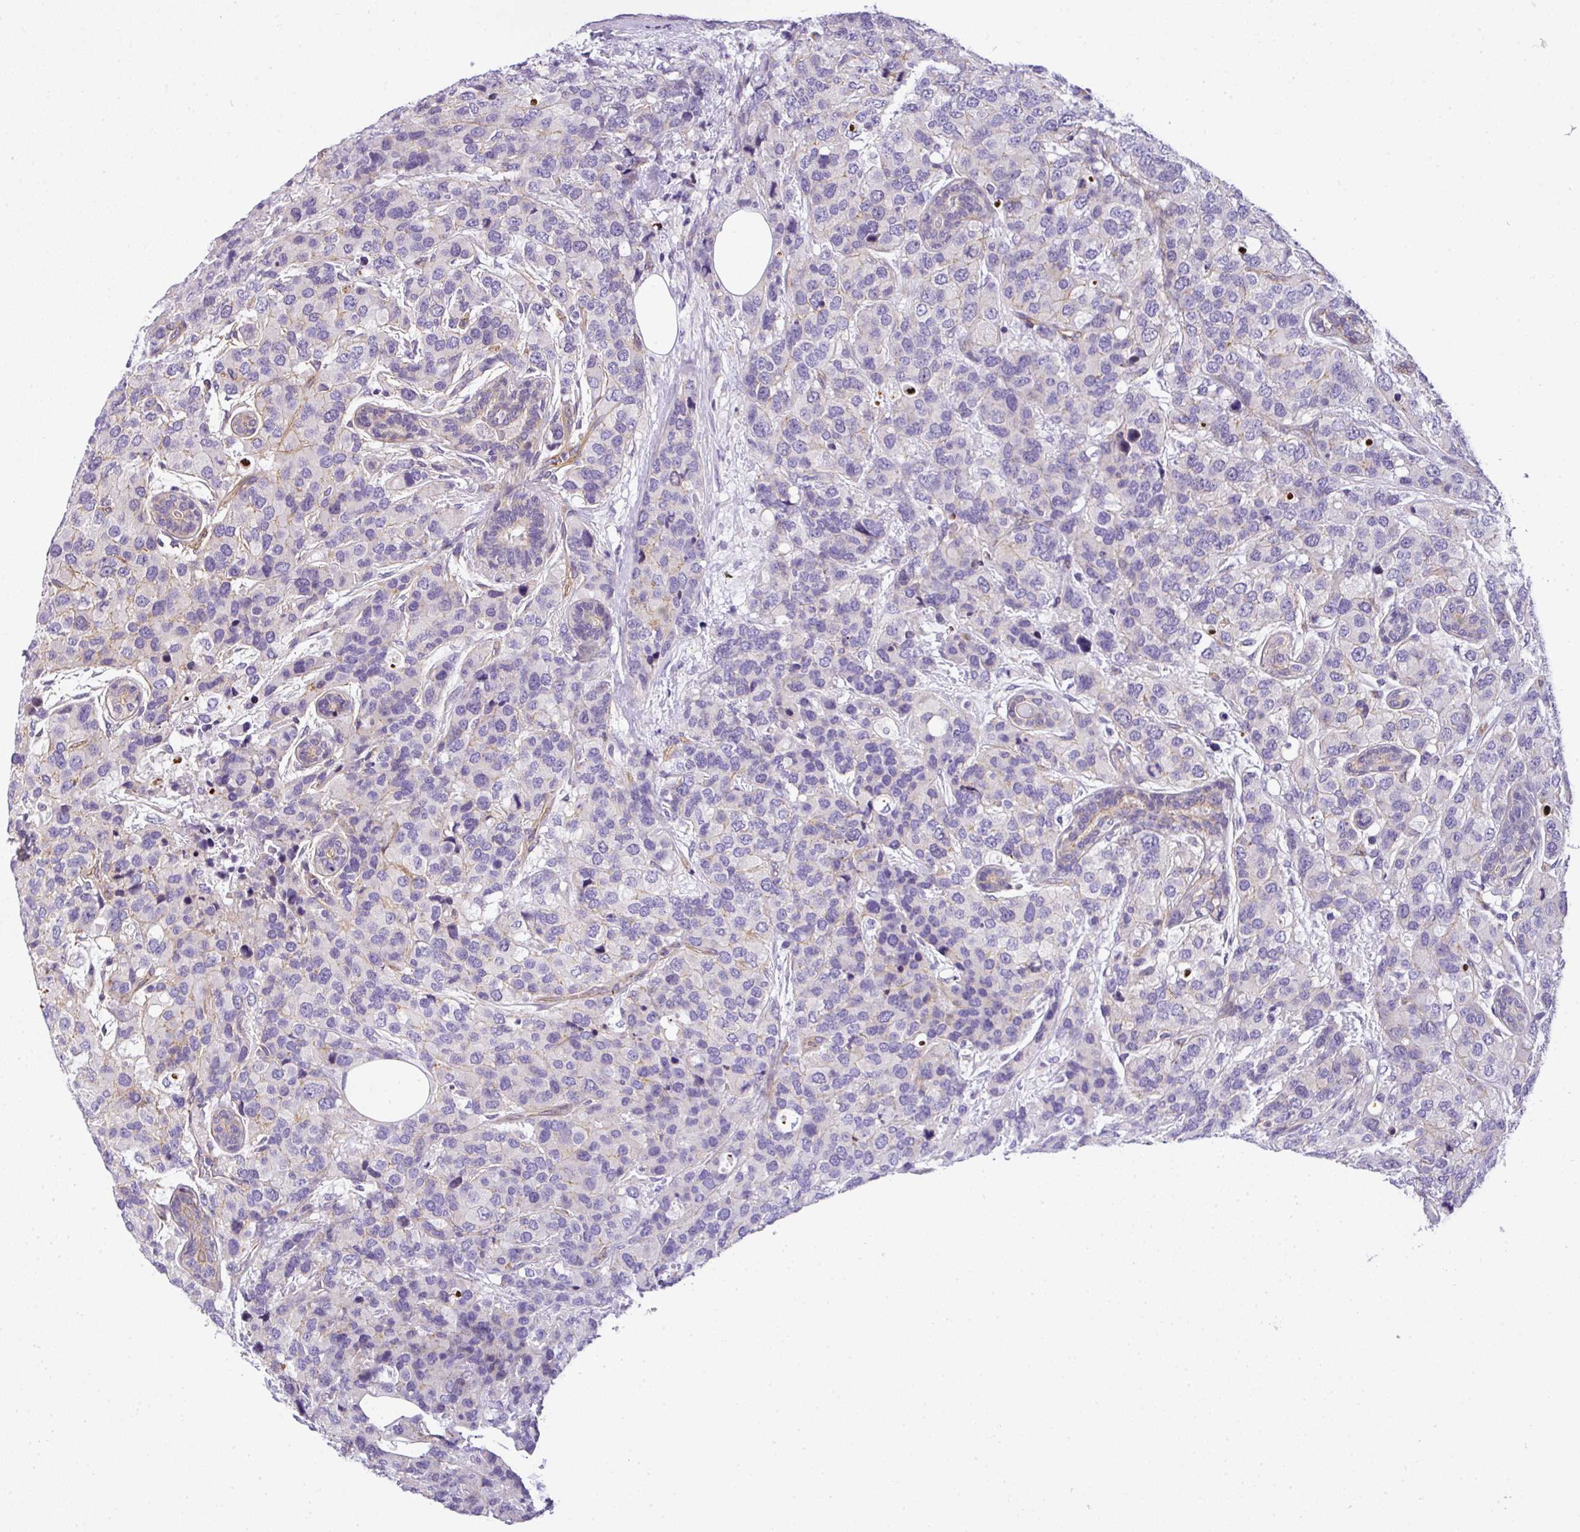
{"staining": {"intensity": "negative", "quantity": "none", "location": "none"}, "tissue": "breast cancer", "cell_type": "Tumor cells", "image_type": "cancer", "snomed": [{"axis": "morphology", "description": "Lobular carcinoma"}, {"axis": "topography", "description": "Breast"}], "caption": "High power microscopy micrograph of an immunohistochemistry image of breast cancer (lobular carcinoma), revealing no significant positivity in tumor cells.", "gene": "OR11H4", "patient": {"sex": "female", "age": 59}}